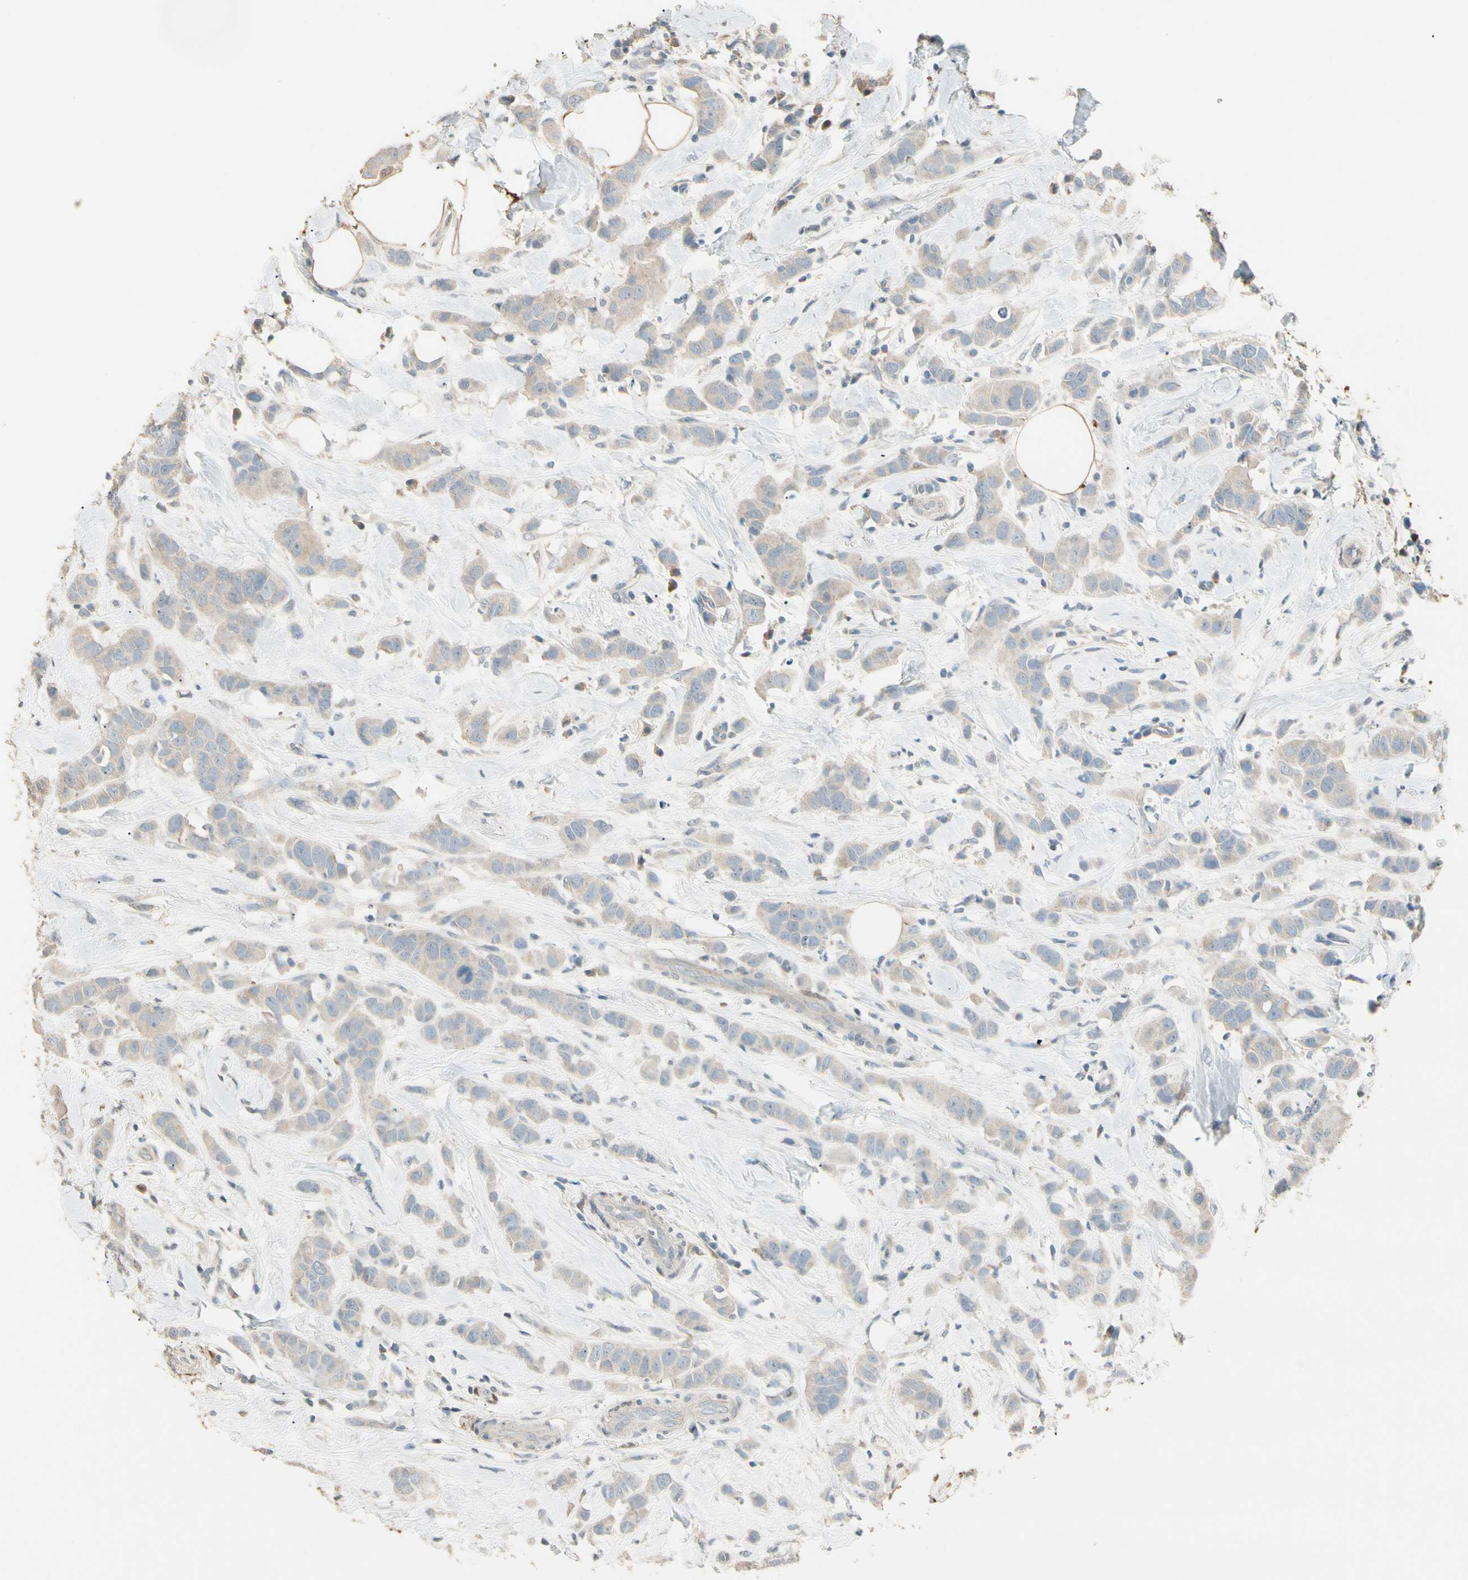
{"staining": {"intensity": "weak", "quantity": "<25%", "location": "cytoplasmic/membranous"}, "tissue": "breast cancer", "cell_type": "Tumor cells", "image_type": "cancer", "snomed": [{"axis": "morphology", "description": "Normal tissue, NOS"}, {"axis": "morphology", "description": "Duct carcinoma"}, {"axis": "topography", "description": "Breast"}], "caption": "An immunohistochemistry micrograph of breast cancer (invasive ductal carcinoma) is shown. There is no staining in tumor cells of breast cancer (invasive ductal carcinoma). Brightfield microscopy of immunohistochemistry stained with DAB (3,3'-diaminobenzidine) (brown) and hematoxylin (blue), captured at high magnification.", "gene": "GNE", "patient": {"sex": "female", "age": 50}}